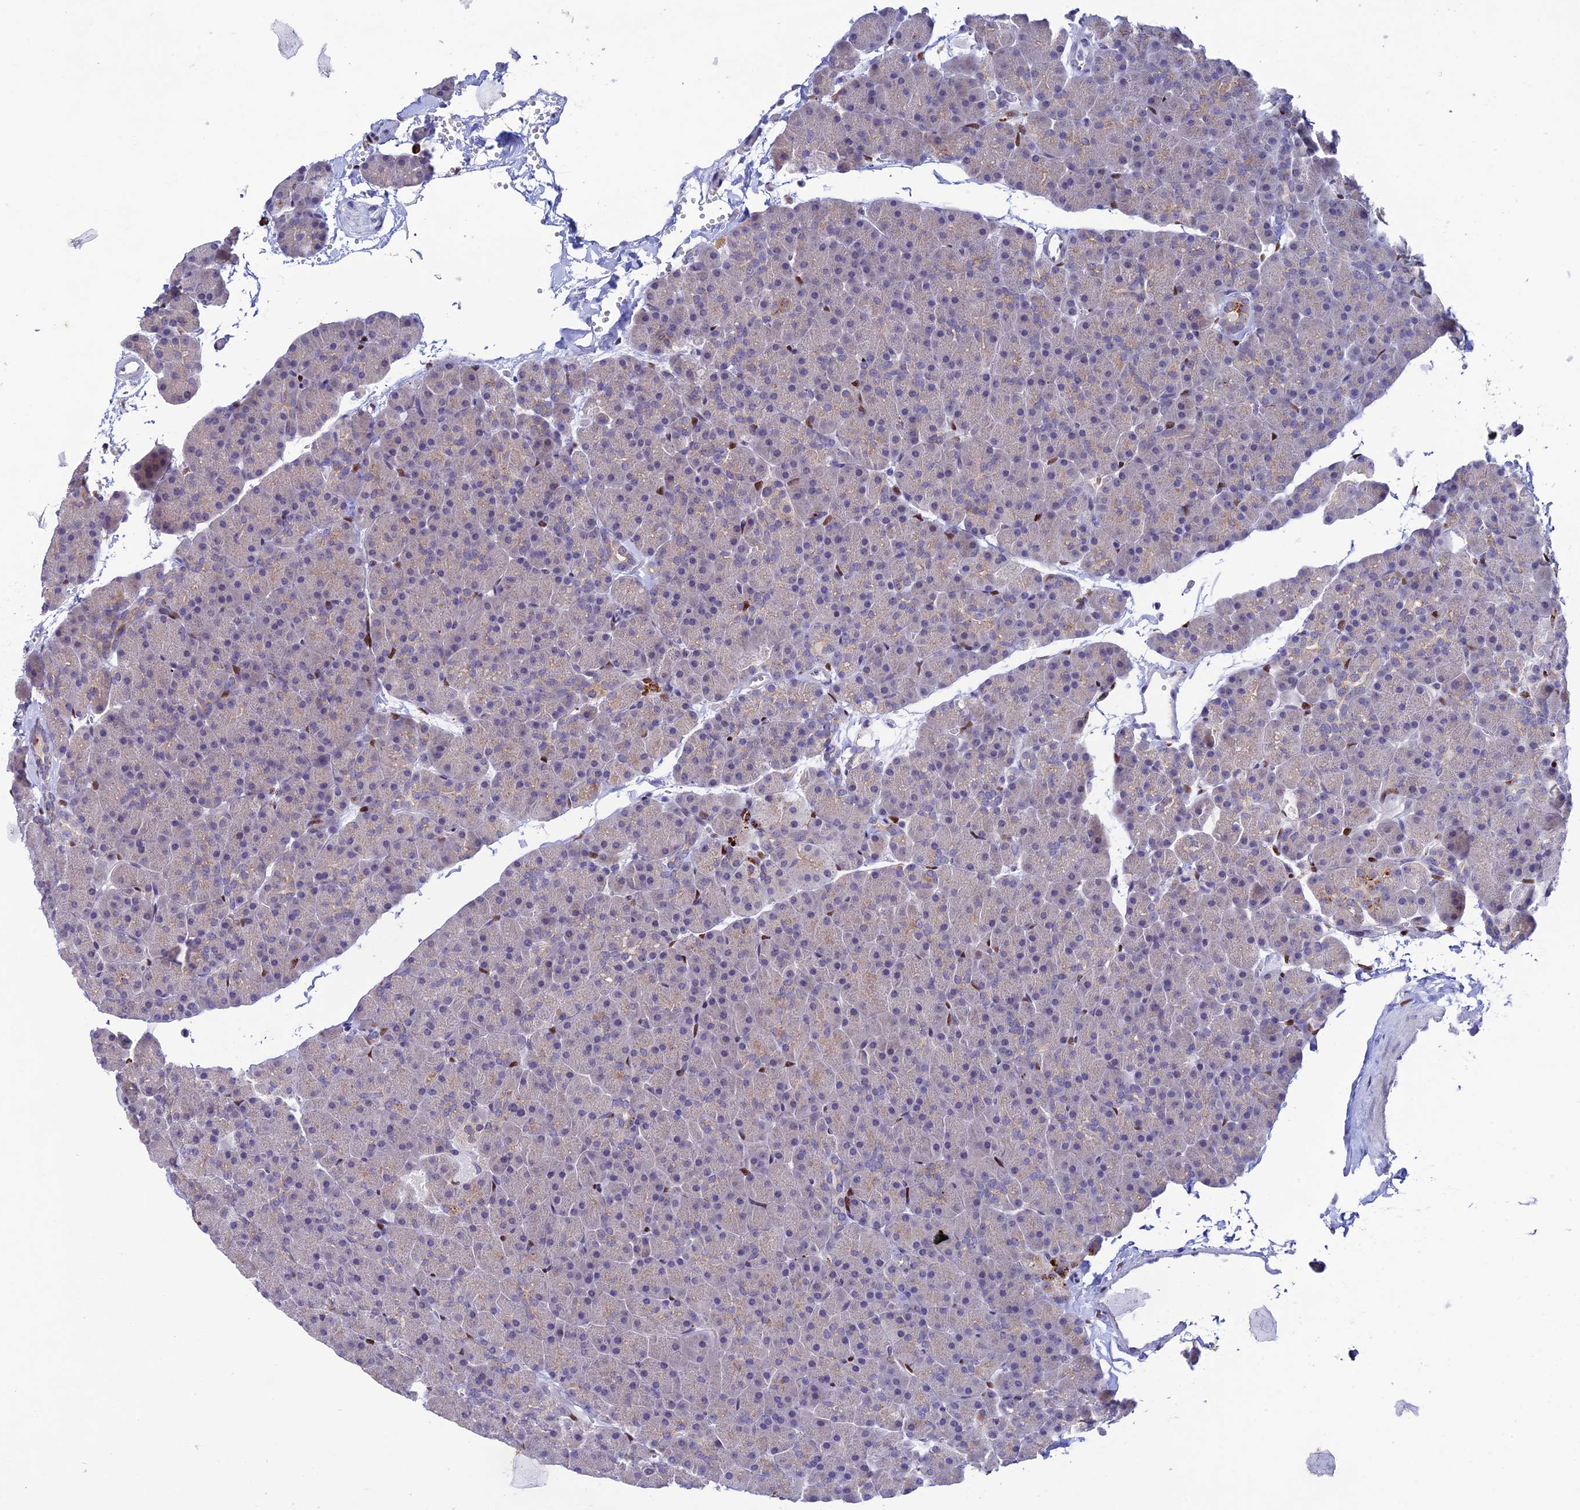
{"staining": {"intensity": "moderate", "quantity": "<25%", "location": "cytoplasmic/membranous"}, "tissue": "pancreas", "cell_type": "Exocrine glandular cells", "image_type": "normal", "snomed": [{"axis": "morphology", "description": "Normal tissue, NOS"}, {"axis": "topography", "description": "Pancreas"}], "caption": "A high-resolution image shows IHC staining of normal pancreas, which displays moderate cytoplasmic/membranous positivity in approximately <25% of exocrine glandular cells.", "gene": "HIC1", "patient": {"sex": "male", "age": 36}}